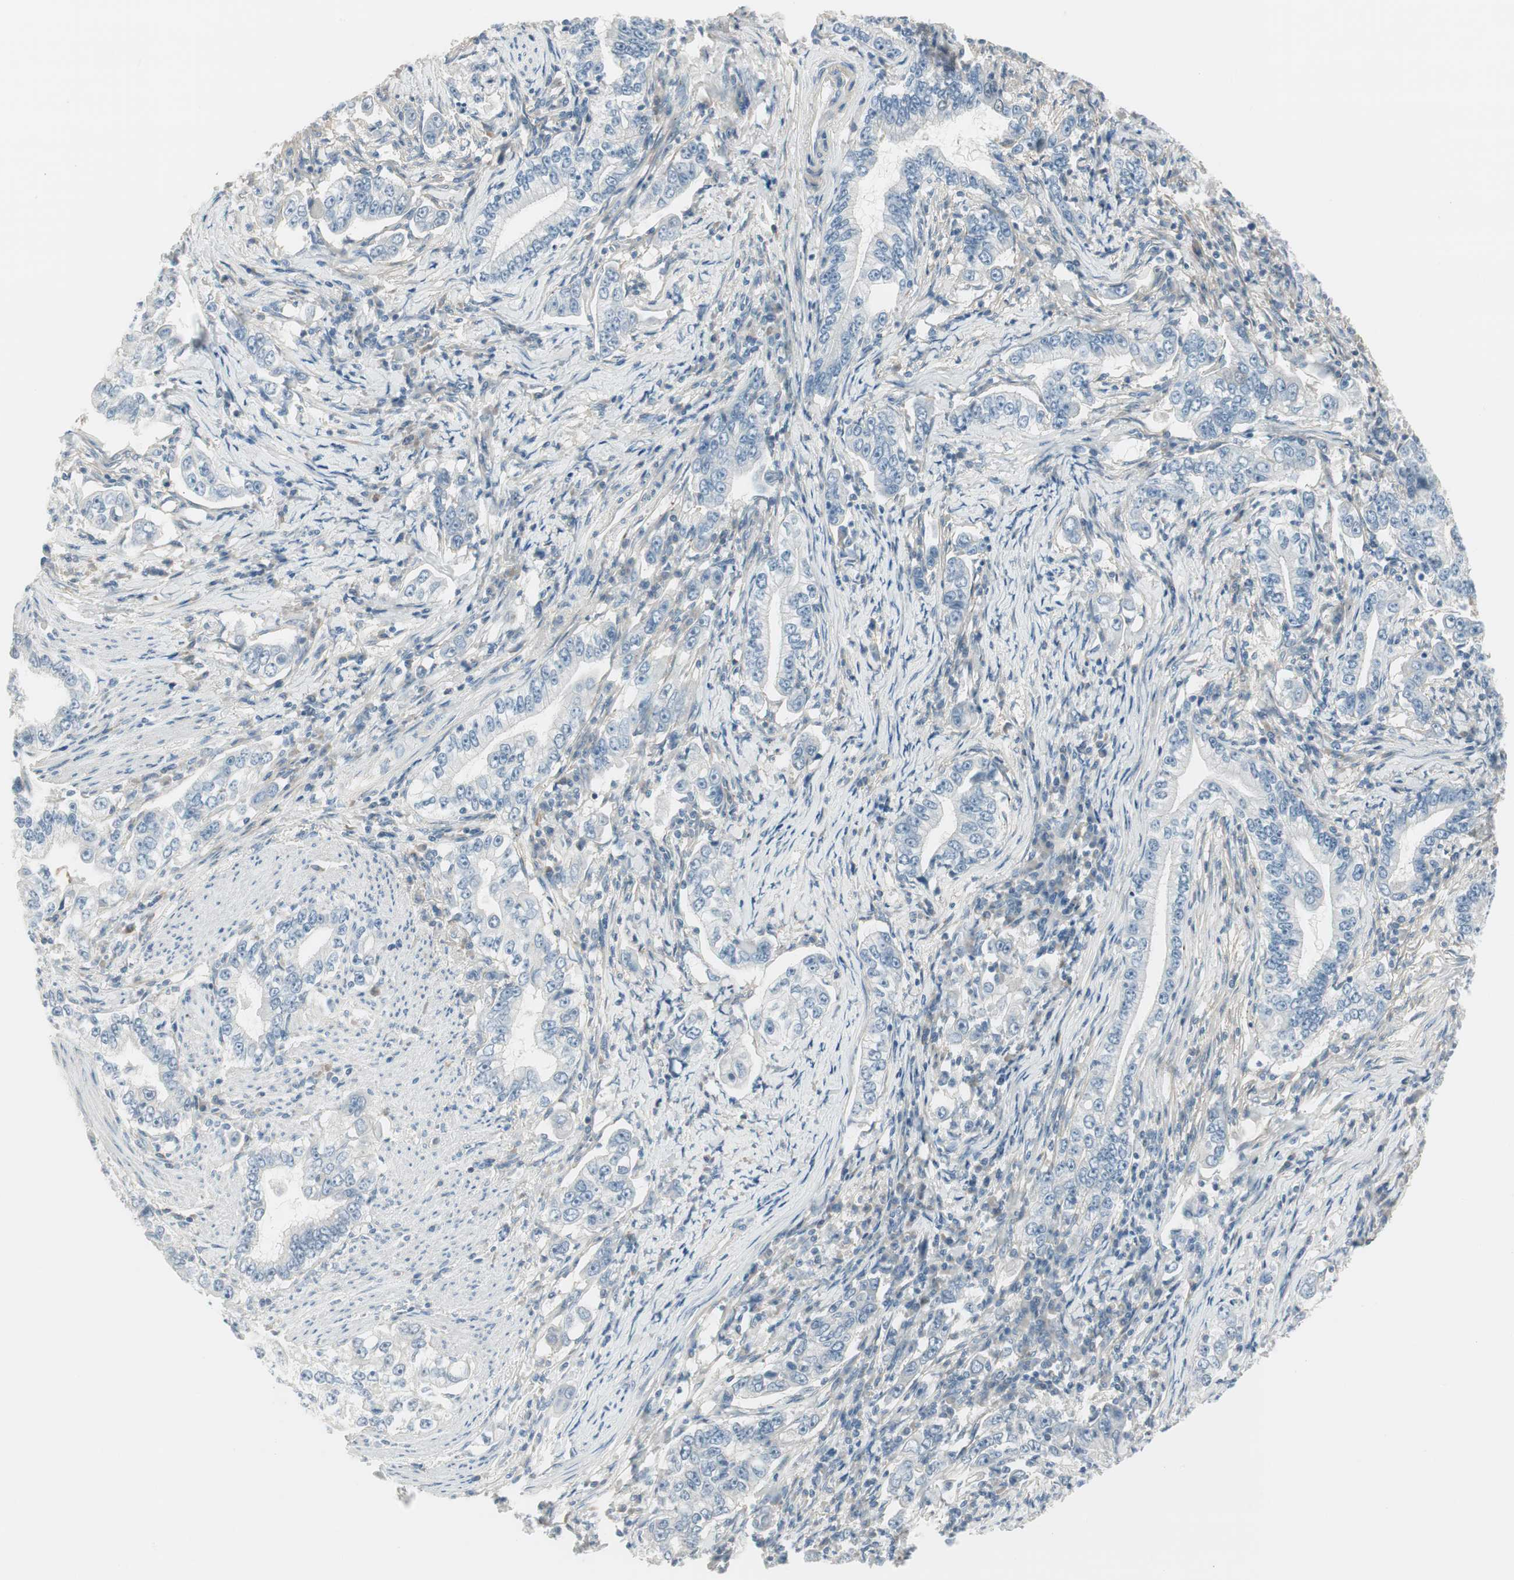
{"staining": {"intensity": "negative", "quantity": "none", "location": "none"}, "tissue": "stomach cancer", "cell_type": "Tumor cells", "image_type": "cancer", "snomed": [{"axis": "morphology", "description": "Adenocarcinoma, NOS"}, {"axis": "topography", "description": "Stomach, lower"}], "caption": "Tumor cells are negative for brown protein staining in adenocarcinoma (stomach).", "gene": "EVA1A", "patient": {"sex": "female", "age": 72}}